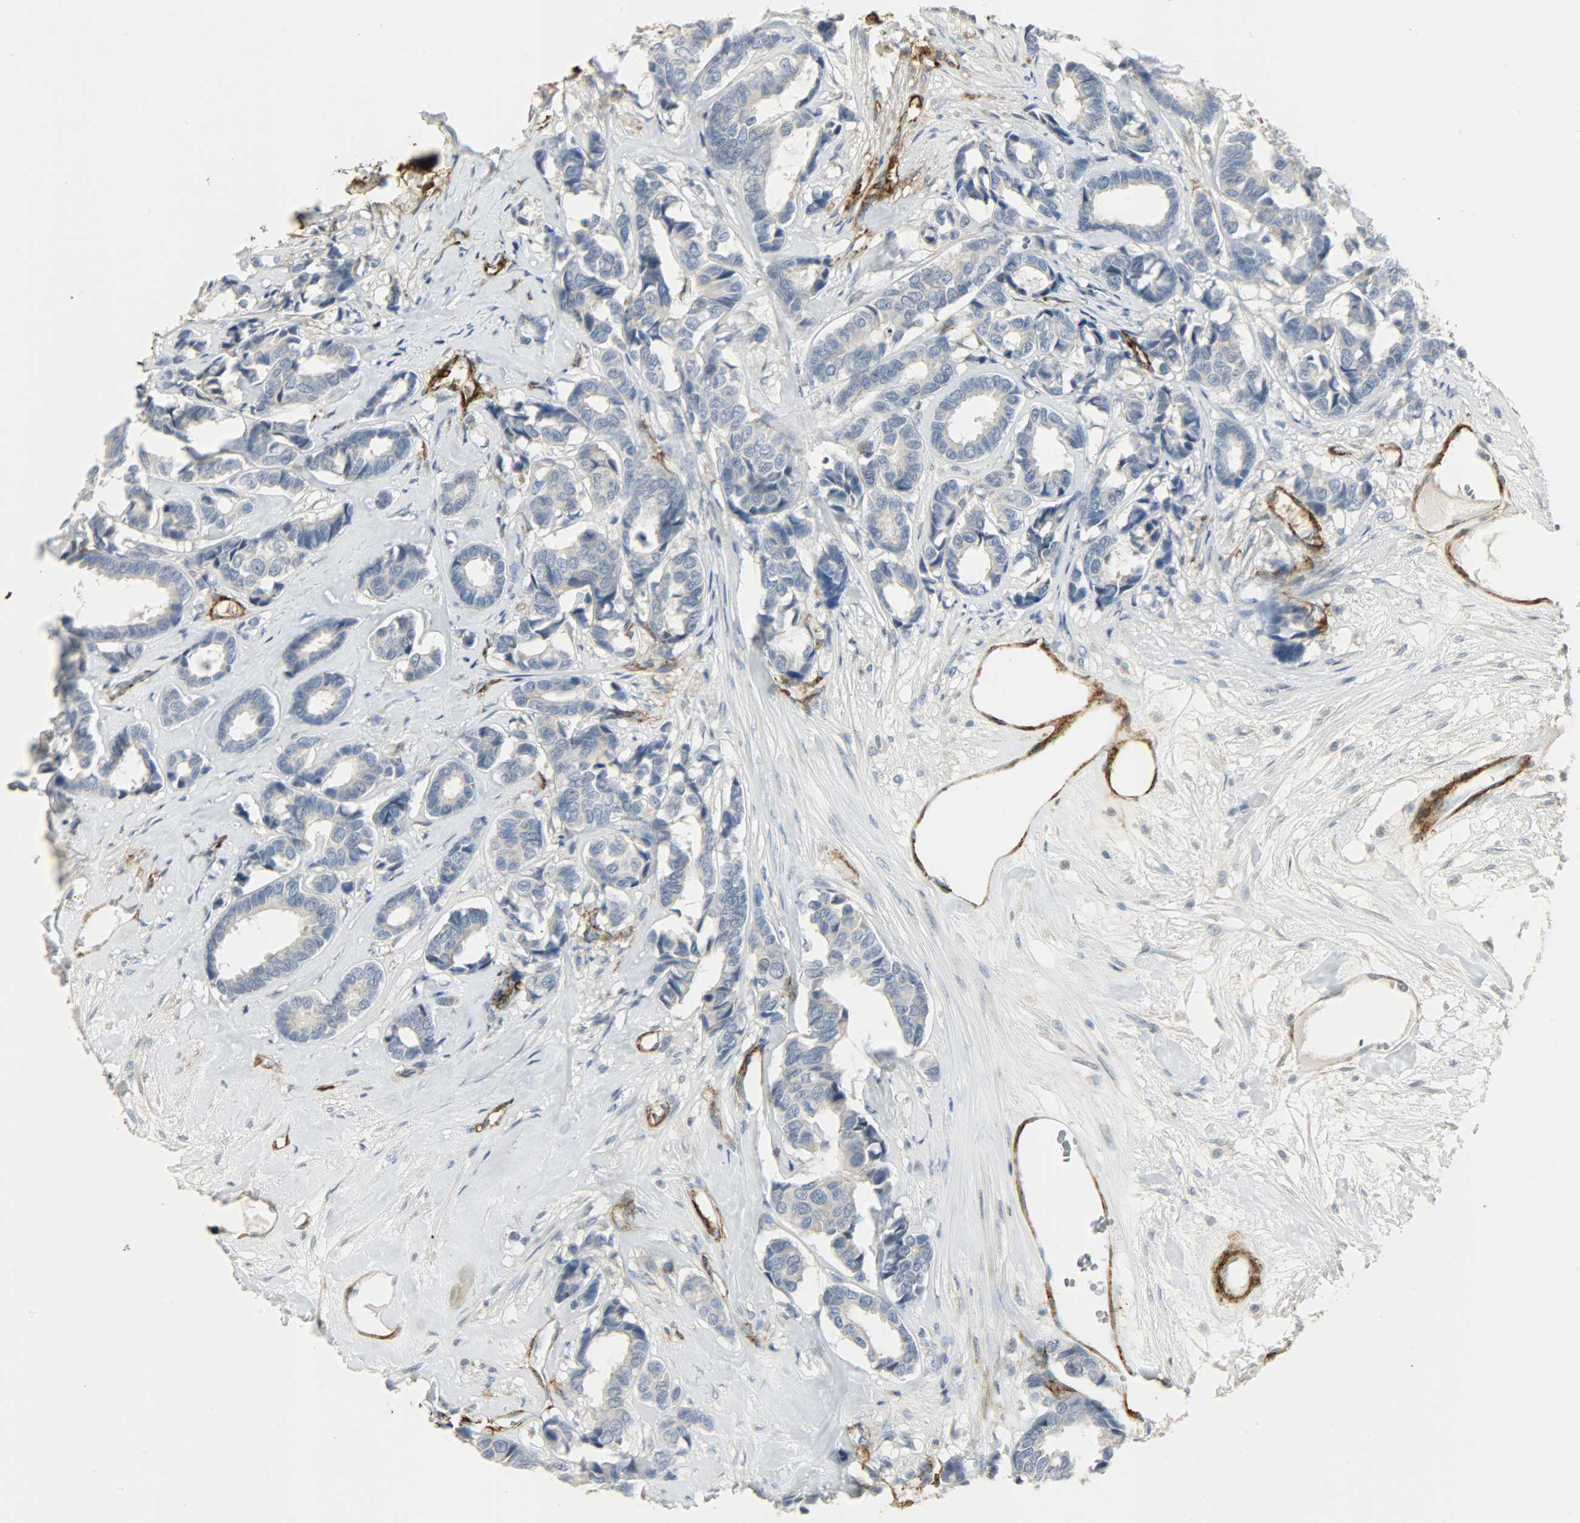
{"staining": {"intensity": "negative", "quantity": "none", "location": "none"}, "tissue": "breast cancer", "cell_type": "Tumor cells", "image_type": "cancer", "snomed": [{"axis": "morphology", "description": "Duct carcinoma"}, {"axis": "topography", "description": "Breast"}], "caption": "This is an immunohistochemistry (IHC) photomicrograph of human breast intraductal carcinoma. There is no expression in tumor cells.", "gene": "ENPEP", "patient": {"sex": "female", "age": 87}}